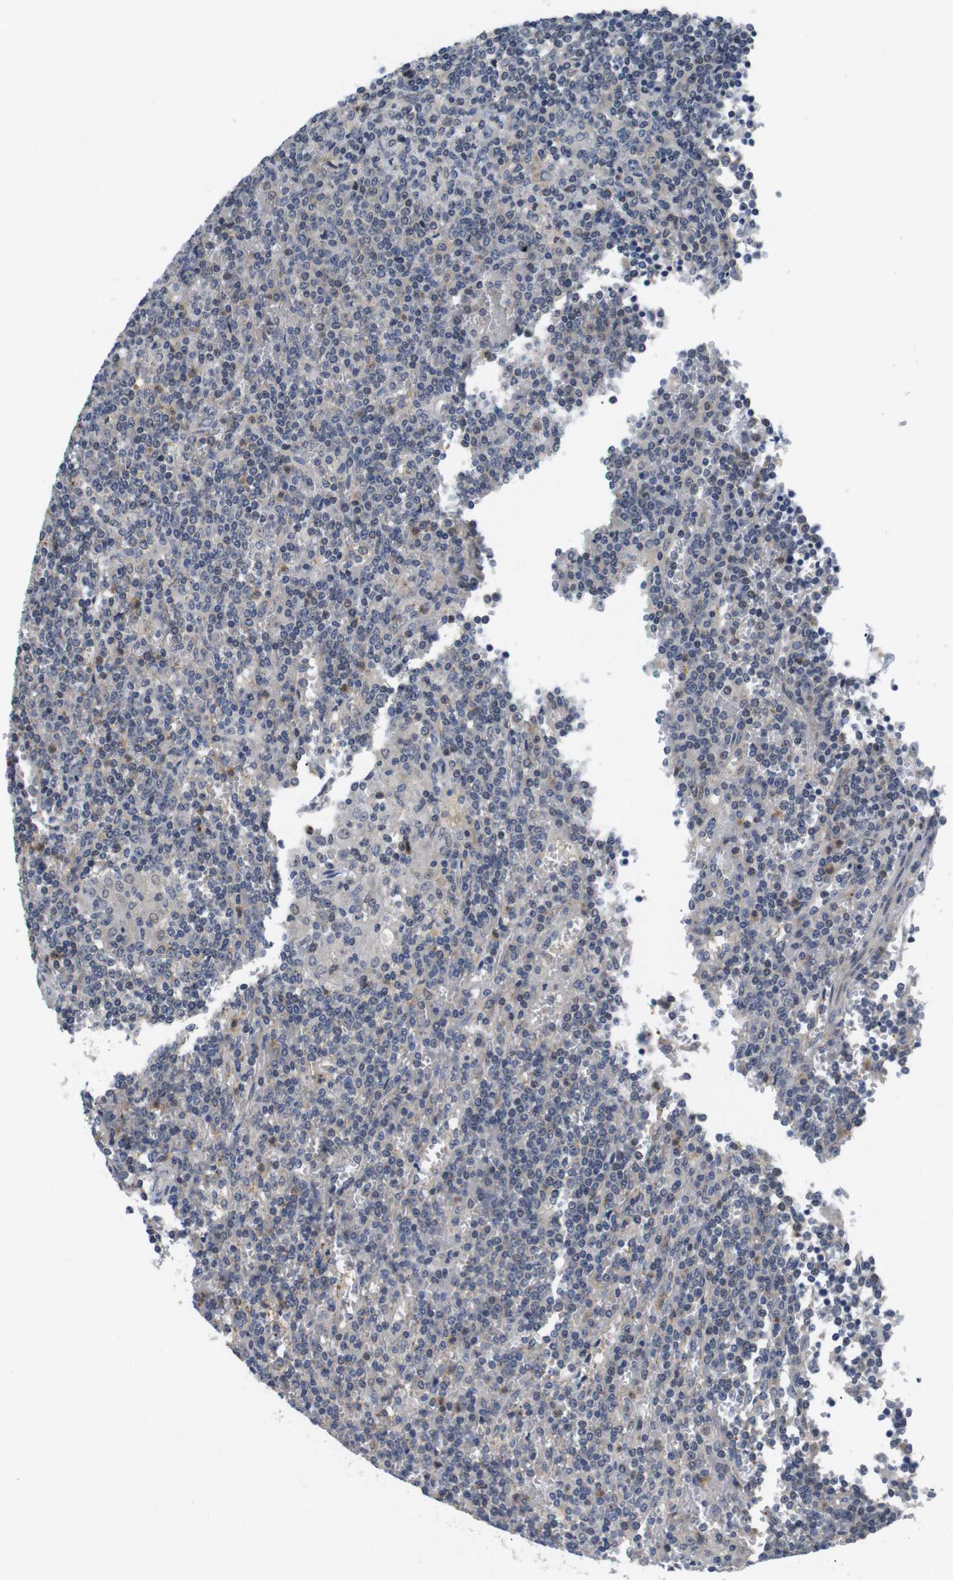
{"staining": {"intensity": "weak", "quantity": "<25%", "location": "nuclear"}, "tissue": "lymphoma", "cell_type": "Tumor cells", "image_type": "cancer", "snomed": [{"axis": "morphology", "description": "Malignant lymphoma, non-Hodgkin's type, Low grade"}, {"axis": "topography", "description": "Spleen"}], "caption": "IHC of human low-grade malignant lymphoma, non-Hodgkin's type reveals no expression in tumor cells.", "gene": "FNTA", "patient": {"sex": "female", "age": 19}}